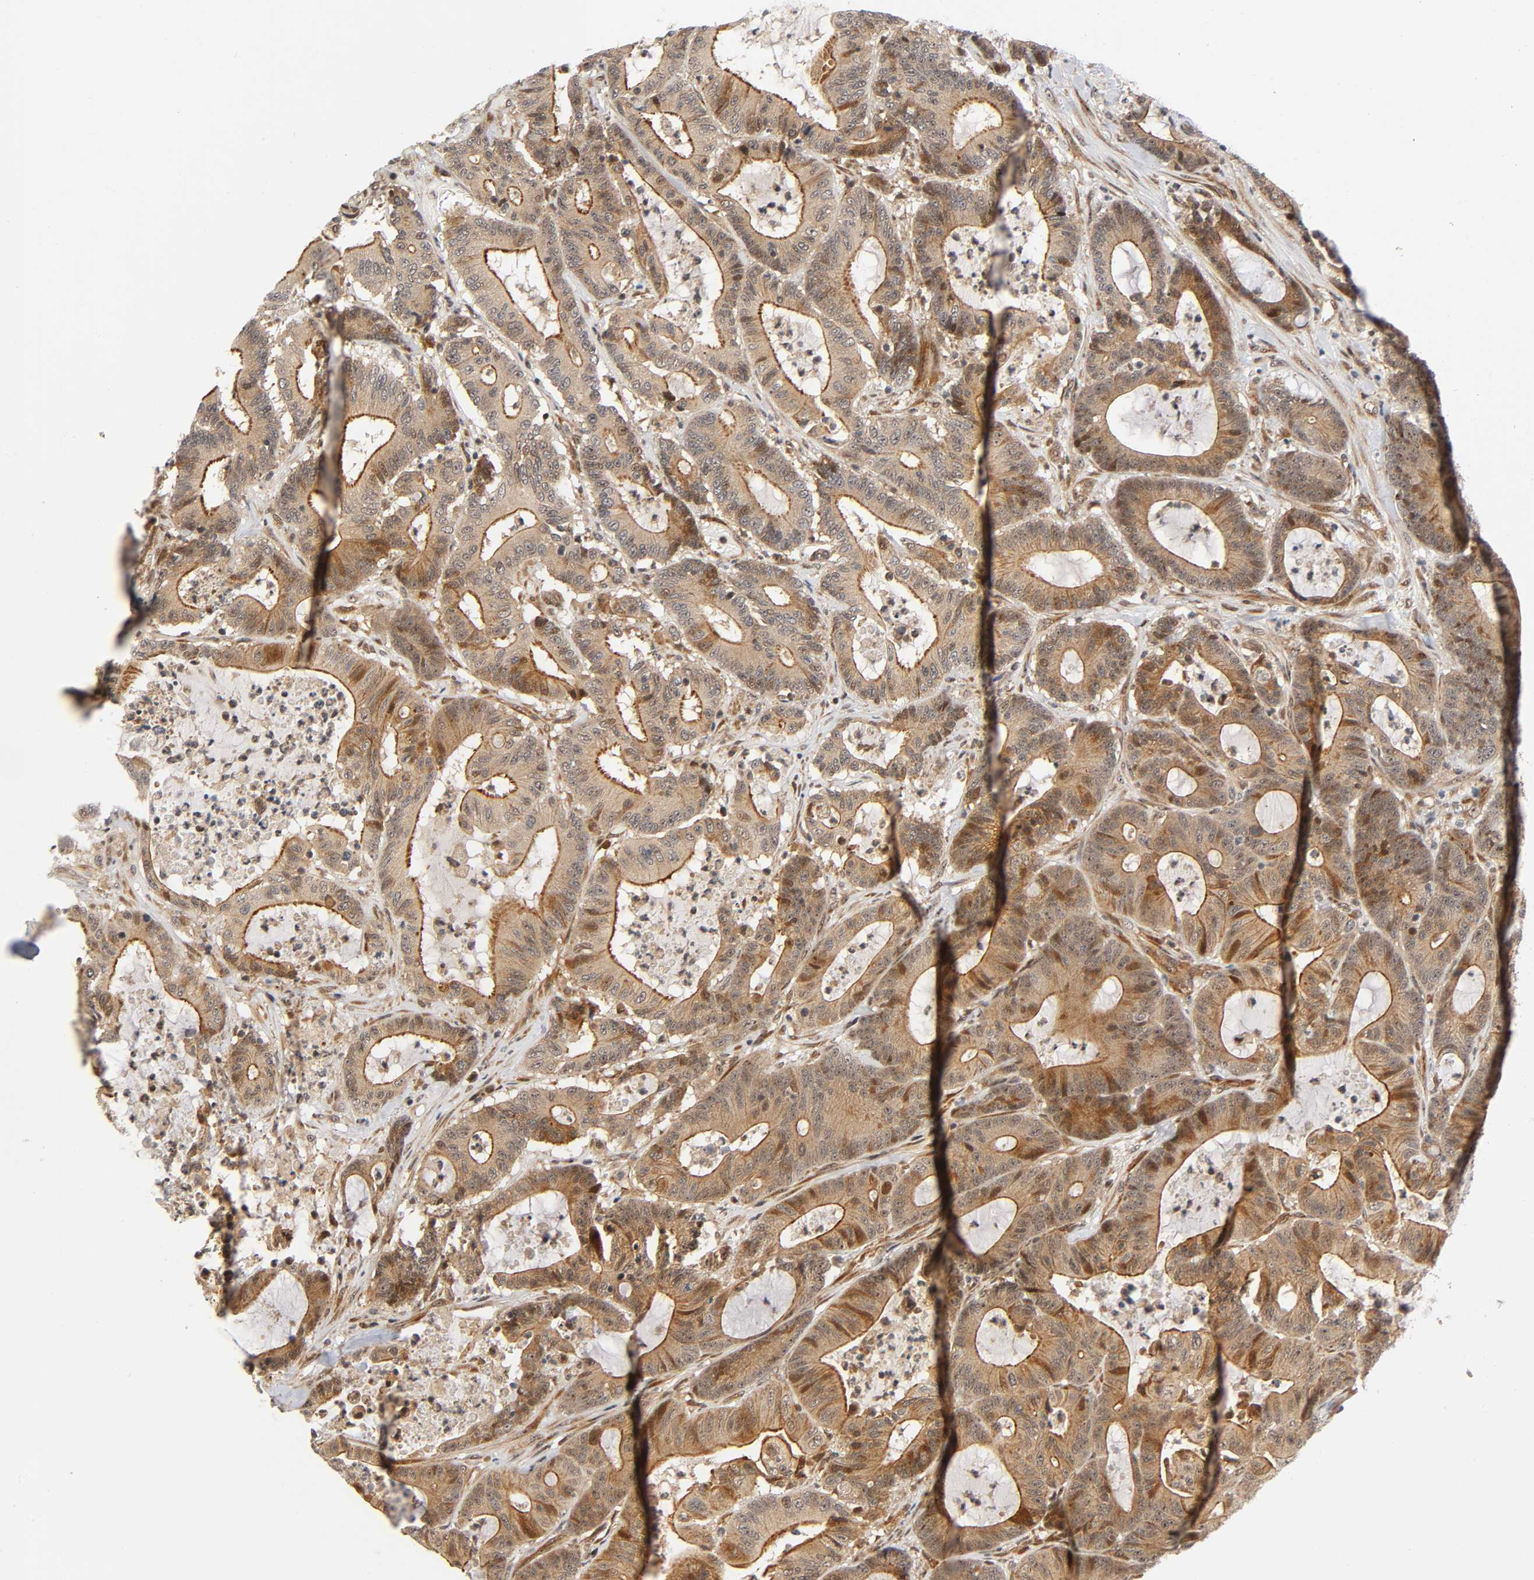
{"staining": {"intensity": "moderate", "quantity": ">75%", "location": "cytoplasmic/membranous,nuclear"}, "tissue": "colorectal cancer", "cell_type": "Tumor cells", "image_type": "cancer", "snomed": [{"axis": "morphology", "description": "Adenocarcinoma, NOS"}, {"axis": "topography", "description": "Colon"}], "caption": "Colorectal cancer (adenocarcinoma) stained with DAB (3,3'-diaminobenzidine) immunohistochemistry (IHC) demonstrates medium levels of moderate cytoplasmic/membranous and nuclear positivity in approximately >75% of tumor cells. Using DAB (3,3'-diaminobenzidine) (brown) and hematoxylin (blue) stains, captured at high magnification using brightfield microscopy.", "gene": "IQCJ-SCHIP1", "patient": {"sex": "female", "age": 84}}